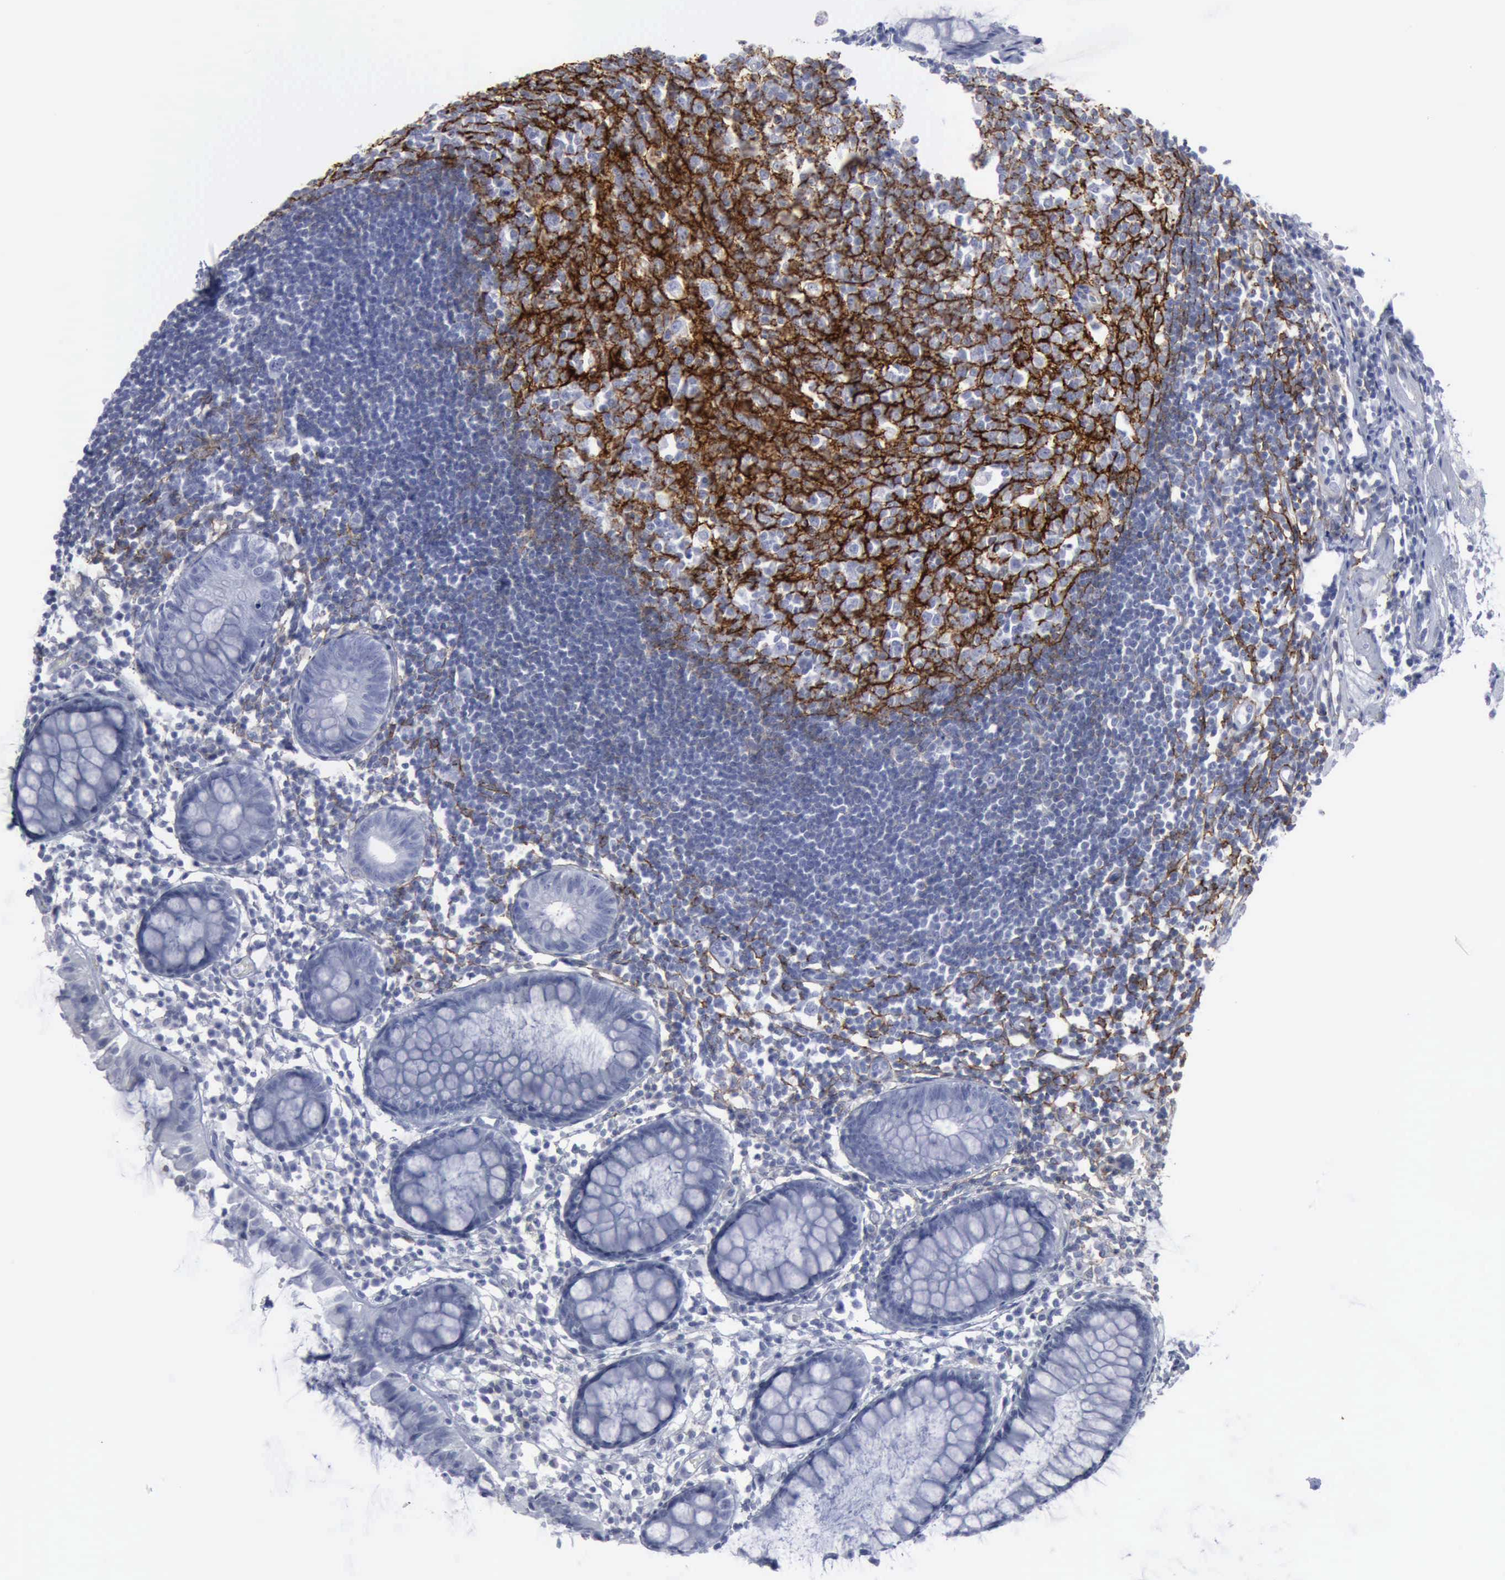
{"staining": {"intensity": "negative", "quantity": "none", "location": "none"}, "tissue": "rectum", "cell_type": "Glandular cells", "image_type": "normal", "snomed": [{"axis": "morphology", "description": "Normal tissue, NOS"}, {"axis": "topography", "description": "Rectum"}], "caption": "Immunohistochemistry photomicrograph of normal rectum stained for a protein (brown), which displays no staining in glandular cells. The staining is performed using DAB brown chromogen with nuclei counter-stained in using hematoxylin.", "gene": "VCAM1", "patient": {"sex": "female", "age": 66}}